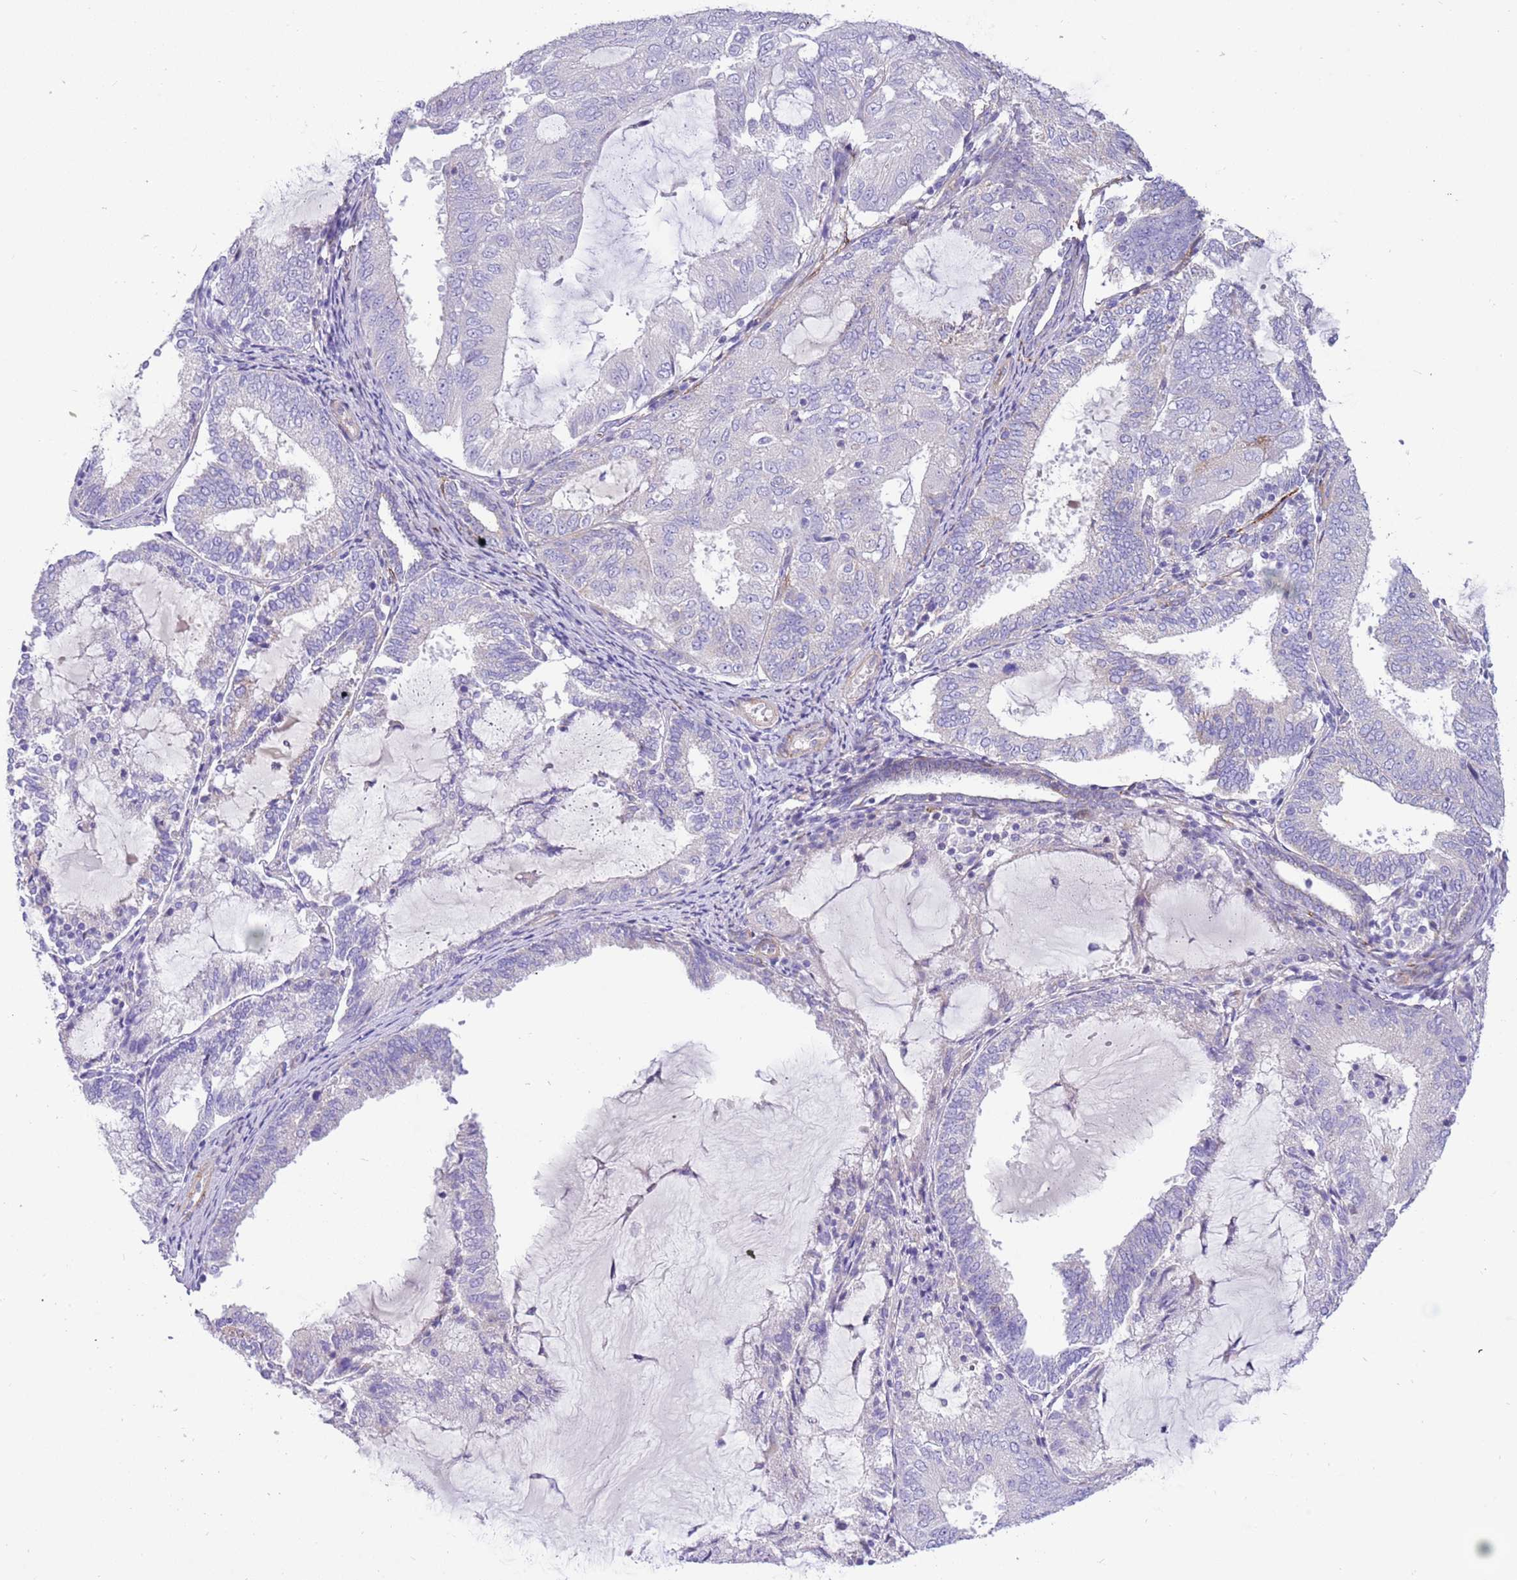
{"staining": {"intensity": "negative", "quantity": "none", "location": "none"}, "tissue": "endometrial cancer", "cell_type": "Tumor cells", "image_type": "cancer", "snomed": [{"axis": "morphology", "description": "Adenocarcinoma, NOS"}, {"axis": "topography", "description": "Endometrium"}], "caption": "This is a micrograph of immunohistochemistry (IHC) staining of adenocarcinoma (endometrial), which shows no staining in tumor cells.", "gene": "SERINC3", "patient": {"sex": "female", "age": 81}}